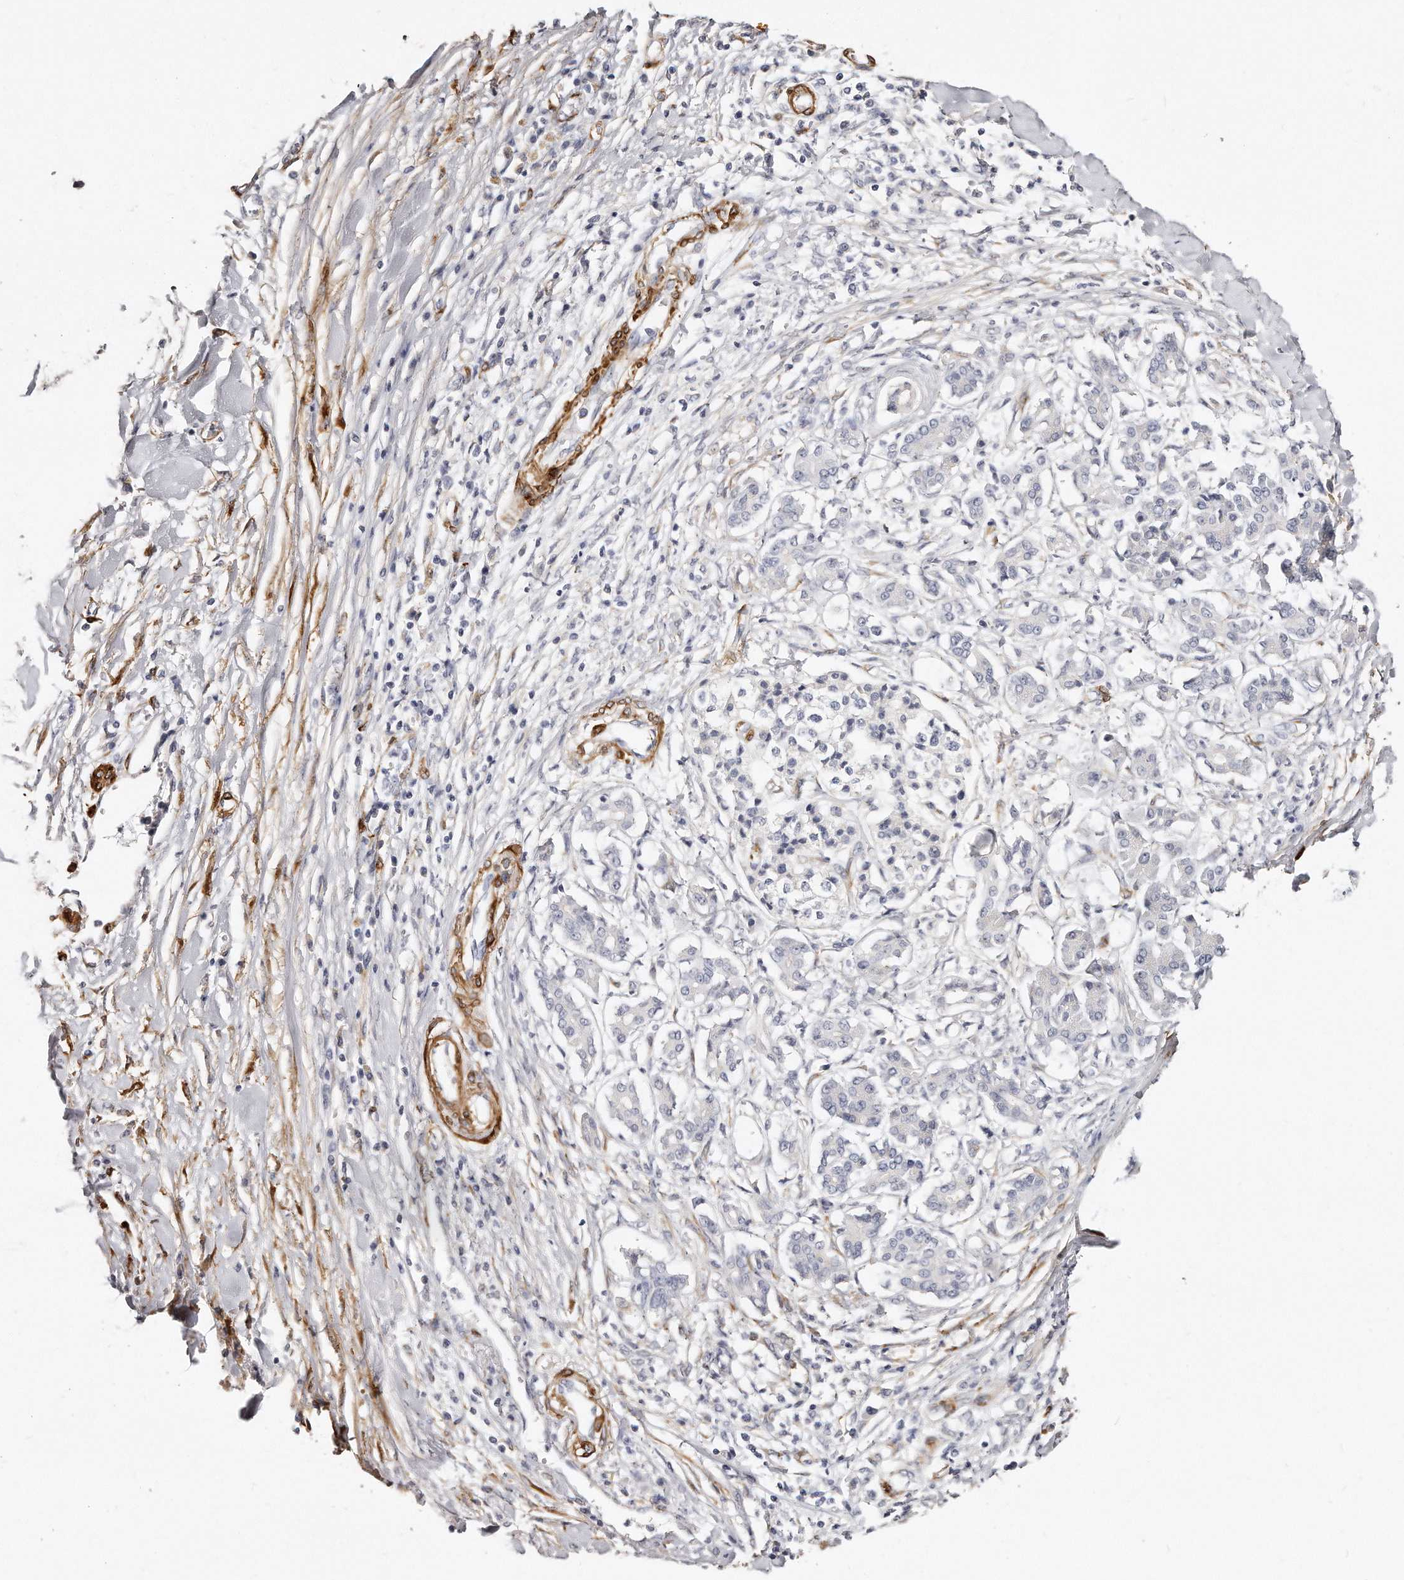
{"staining": {"intensity": "negative", "quantity": "none", "location": "none"}, "tissue": "pancreatic cancer", "cell_type": "Tumor cells", "image_type": "cancer", "snomed": [{"axis": "morphology", "description": "Adenocarcinoma, NOS"}, {"axis": "topography", "description": "Pancreas"}], "caption": "Immunohistochemical staining of human pancreatic adenocarcinoma shows no significant positivity in tumor cells.", "gene": "LMOD1", "patient": {"sex": "female", "age": 56}}